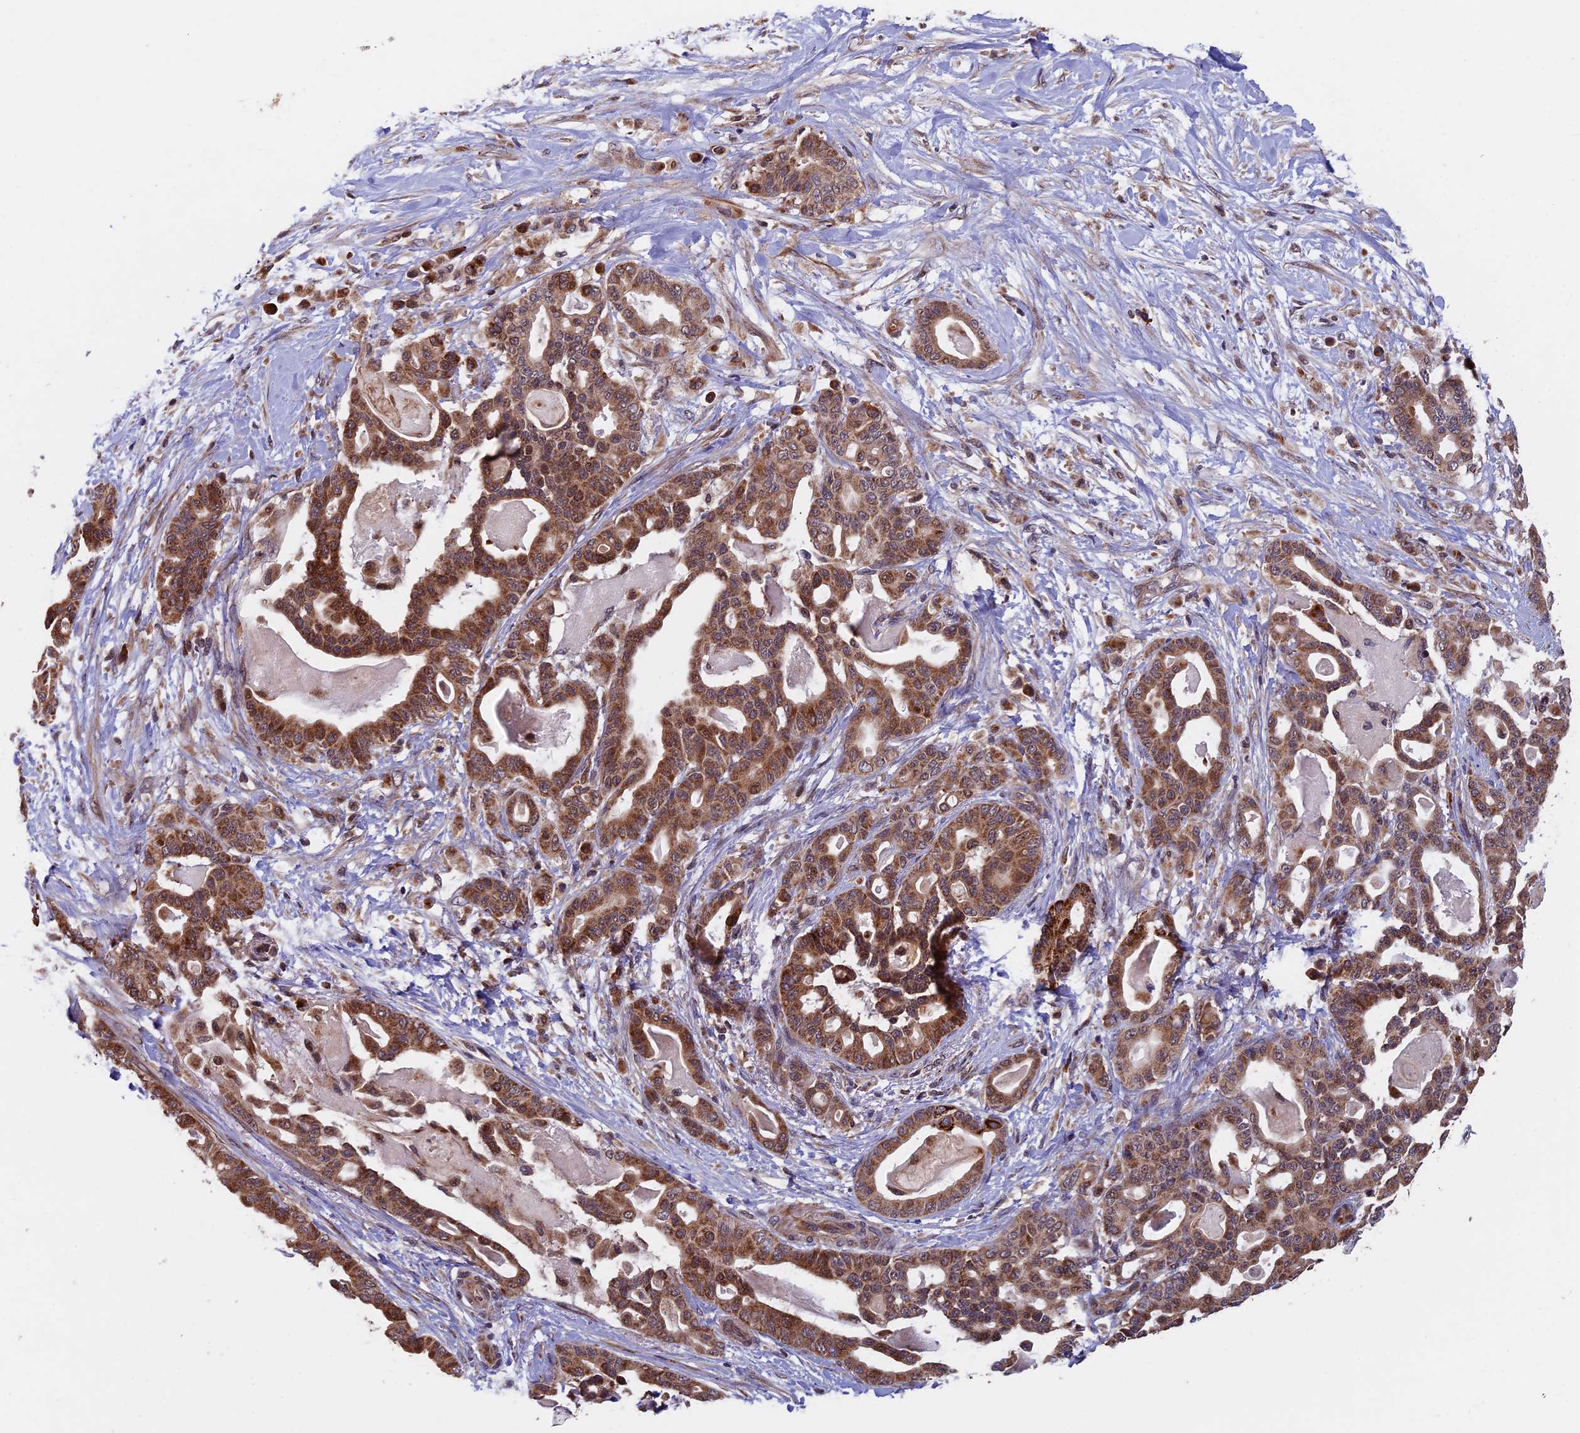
{"staining": {"intensity": "moderate", "quantity": ">75%", "location": "cytoplasmic/membranous"}, "tissue": "pancreatic cancer", "cell_type": "Tumor cells", "image_type": "cancer", "snomed": [{"axis": "morphology", "description": "Adenocarcinoma, NOS"}, {"axis": "topography", "description": "Pancreas"}], "caption": "High-magnification brightfield microscopy of pancreatic adenocarcinoma stained with DAB (3,3'-diaminobenzidine) (brown) and counterstained with hematoxylin (blue). tumor cells exhibit moderate cytoplasmic/membranous positivity is appreciated in approximately>75% of cells.", "gene": "RNF17", "patient": {"sex": "male", "age": 63}}